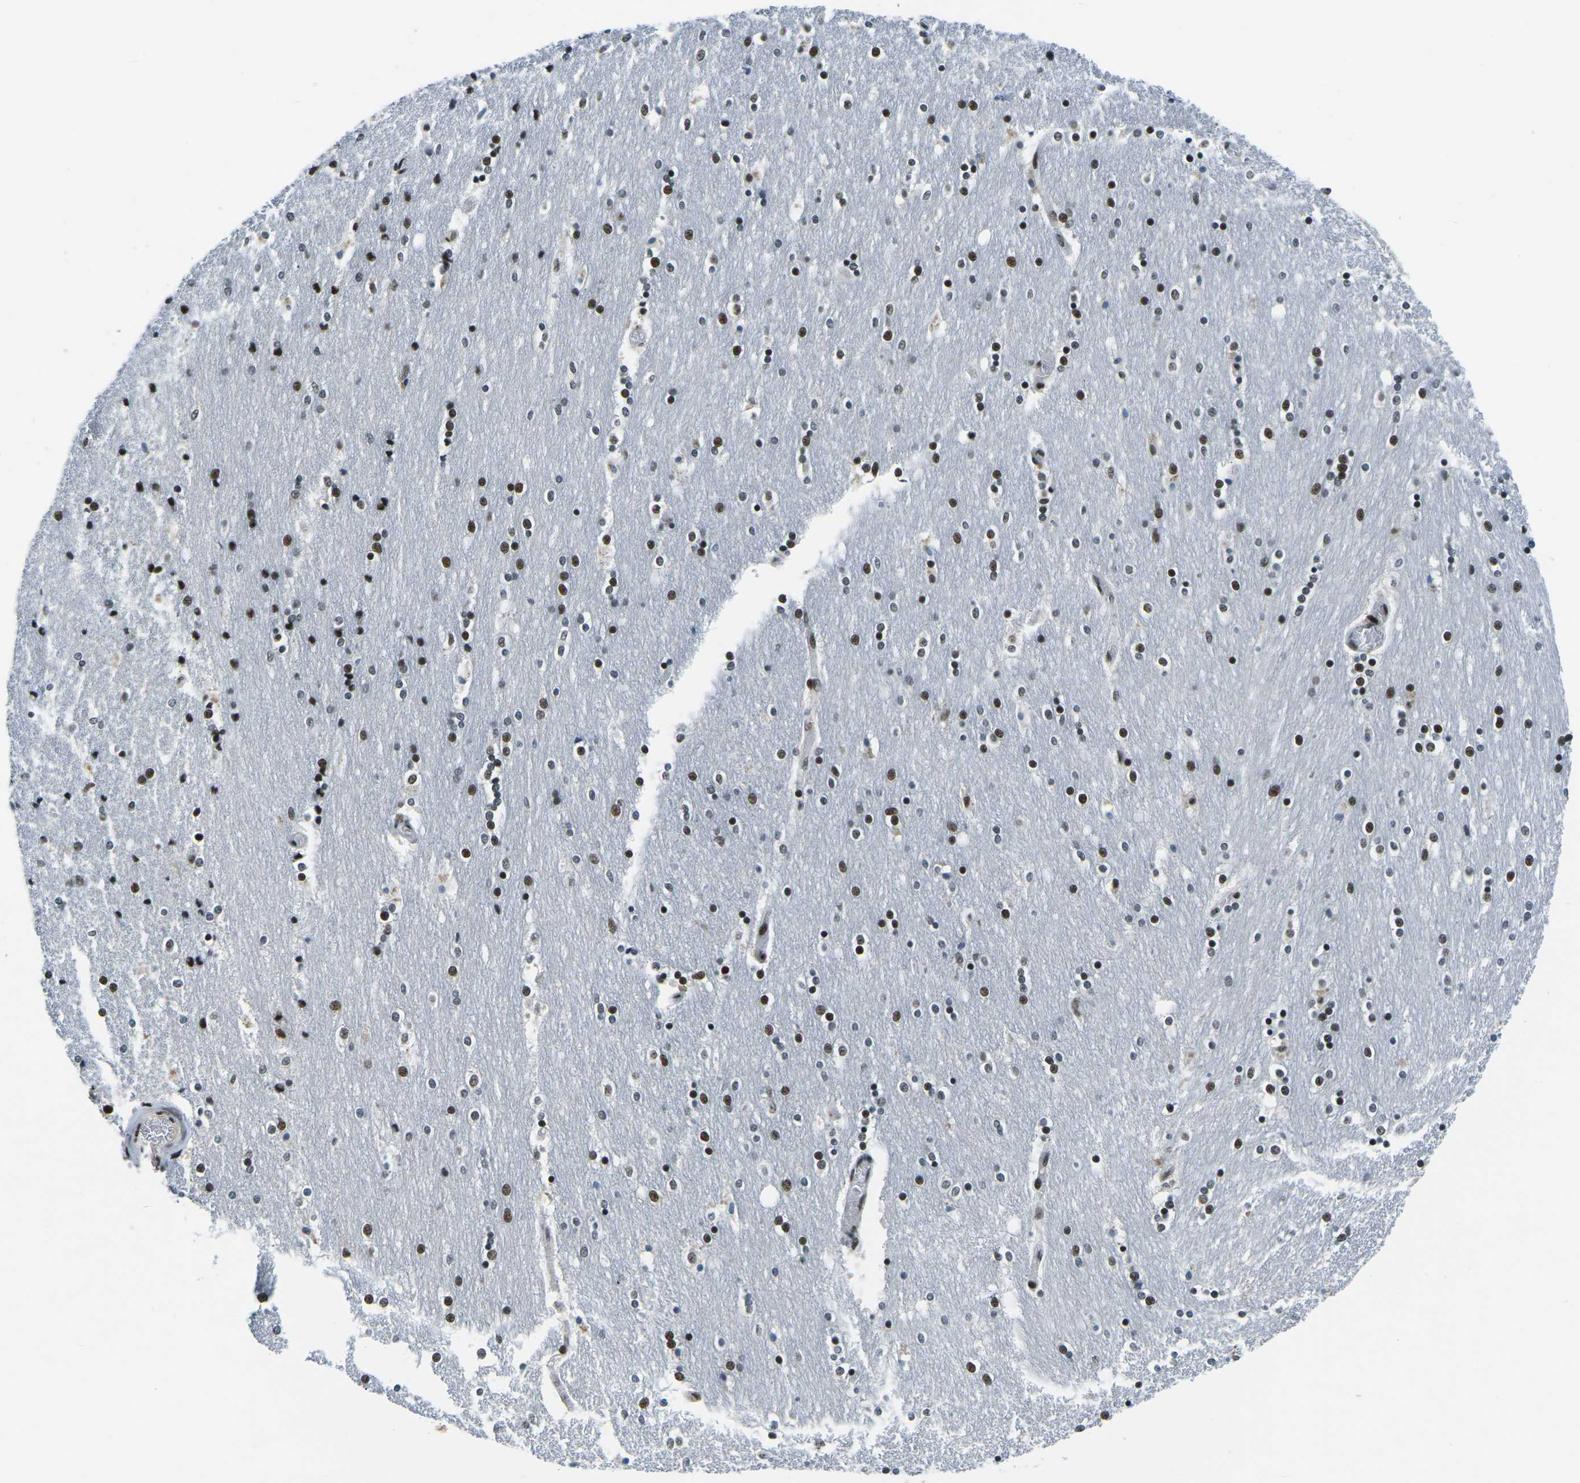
{"staining": {"intensity": "moderate", "quantity": "25%-75%", "location": "nuclear"}, "tissue": "caudate", "cell_type": "Glial cells", "image_type": "normal", "snomed": [{"axis": "morphology", "description": "Normal tissue, NOS"}, {"axis": "topography", "description": "Lateral ventricle wall"}], "caption": "Moderate nuclear positivity for a protein is appreciated in approximately 25%-75% of glial cells of unremarkable caudate using IHC.", "gene": "RBL2", "patient": {"sex": "female", "age": 54}}